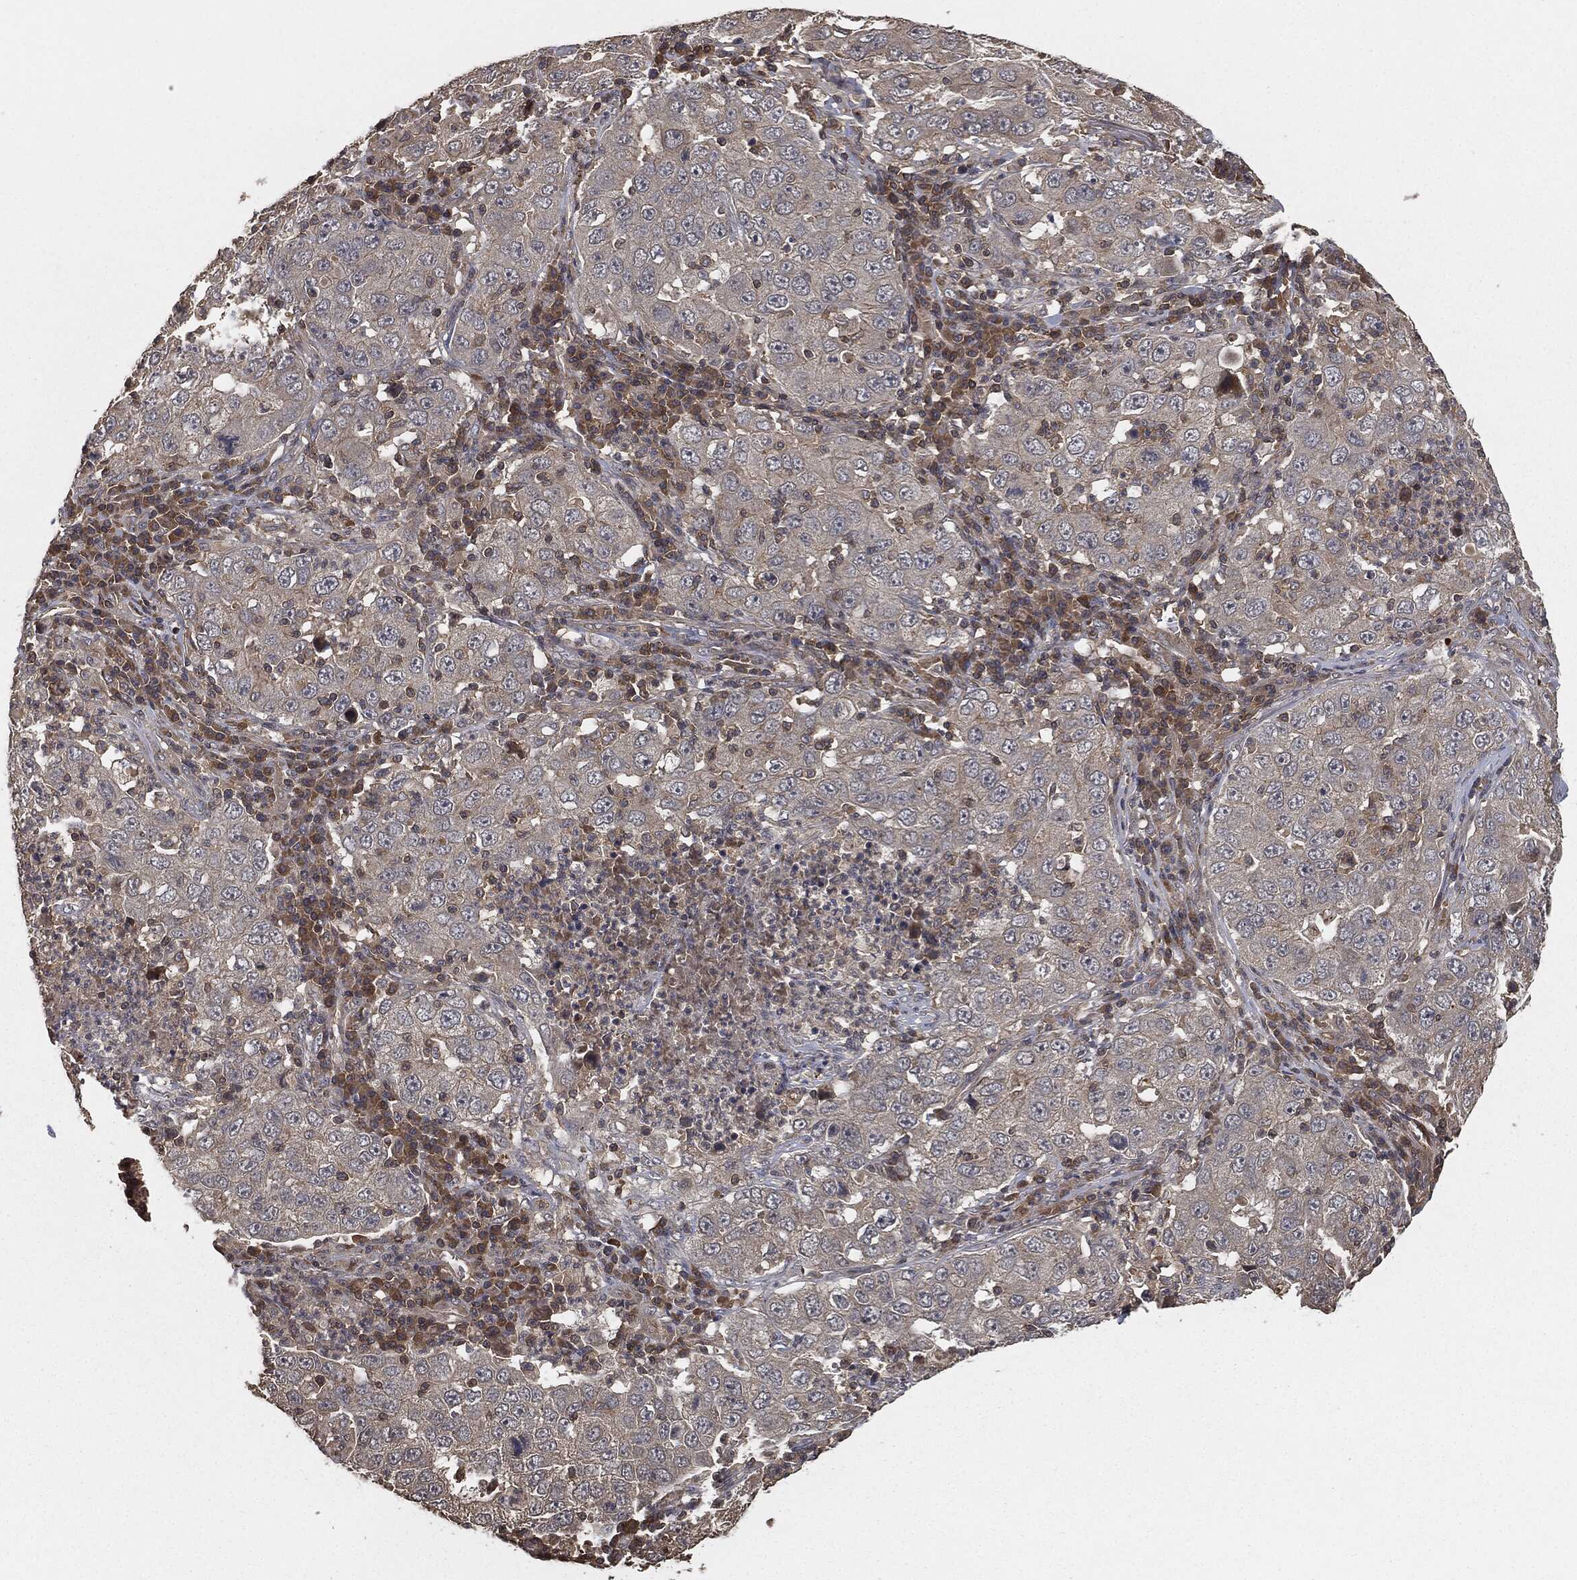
{"staining": {"intensity": "negative", "quantity": "none", "location": "none"}, "tissue": "lung cancer", "cell_type": "Tumor cells", "image_type": "cancer", "snomed": [{"axis": "morphology", "description": "Adenocarcinoma, NOS"}, {"axis": "topography", "description": "Lung"}], "caption": "This is an immunohistochemistry (IHC) histopathology image of human adenocarcinoma (lung). There is no expression in tumor cells.", "gene": "ERBIN", "patient": {"sex": "male", "age": 73}}